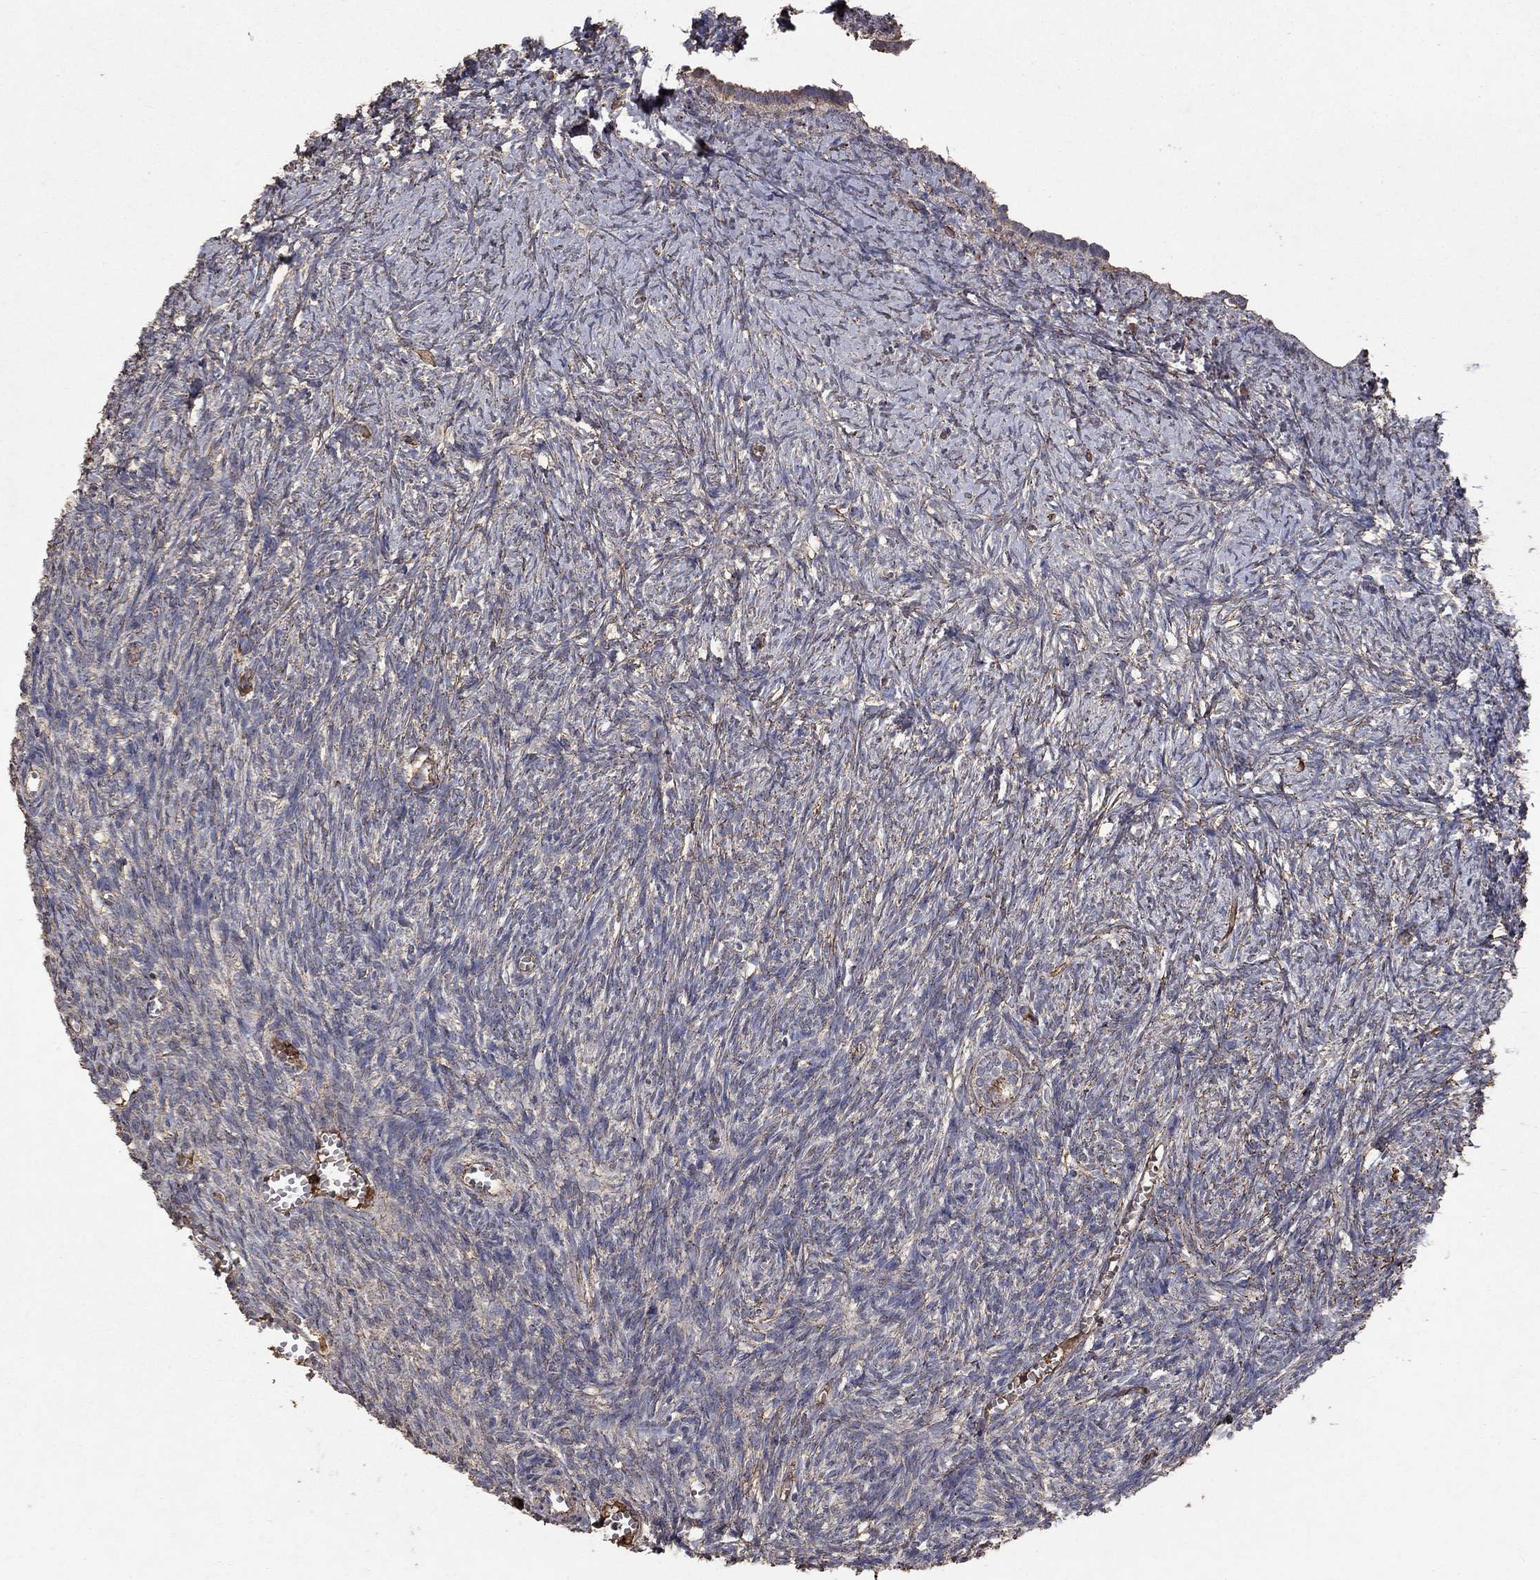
{"staining": {"intensity": "moderate", "quantity": "25%-75%", "location": "cytoplasmic/membranous"}, "tissue": "ovary", "cell_type": "Follicle cells", "image_type": "normal", "snomed": [{"axis": "morphology", "description": "Normal tissue, NOS"}, {"axis": "topography", "description": "Ovary"}], "caption": "DAB (3,3'-diaminobenzidine) immunohistochemical staining of unremarkable human ovary shows moderate cytoplasmic/membranous protein expression in about 25%-75% of follicle cells.", "gene": "CD24", "patient": {"sex": "female", "age": 43}}